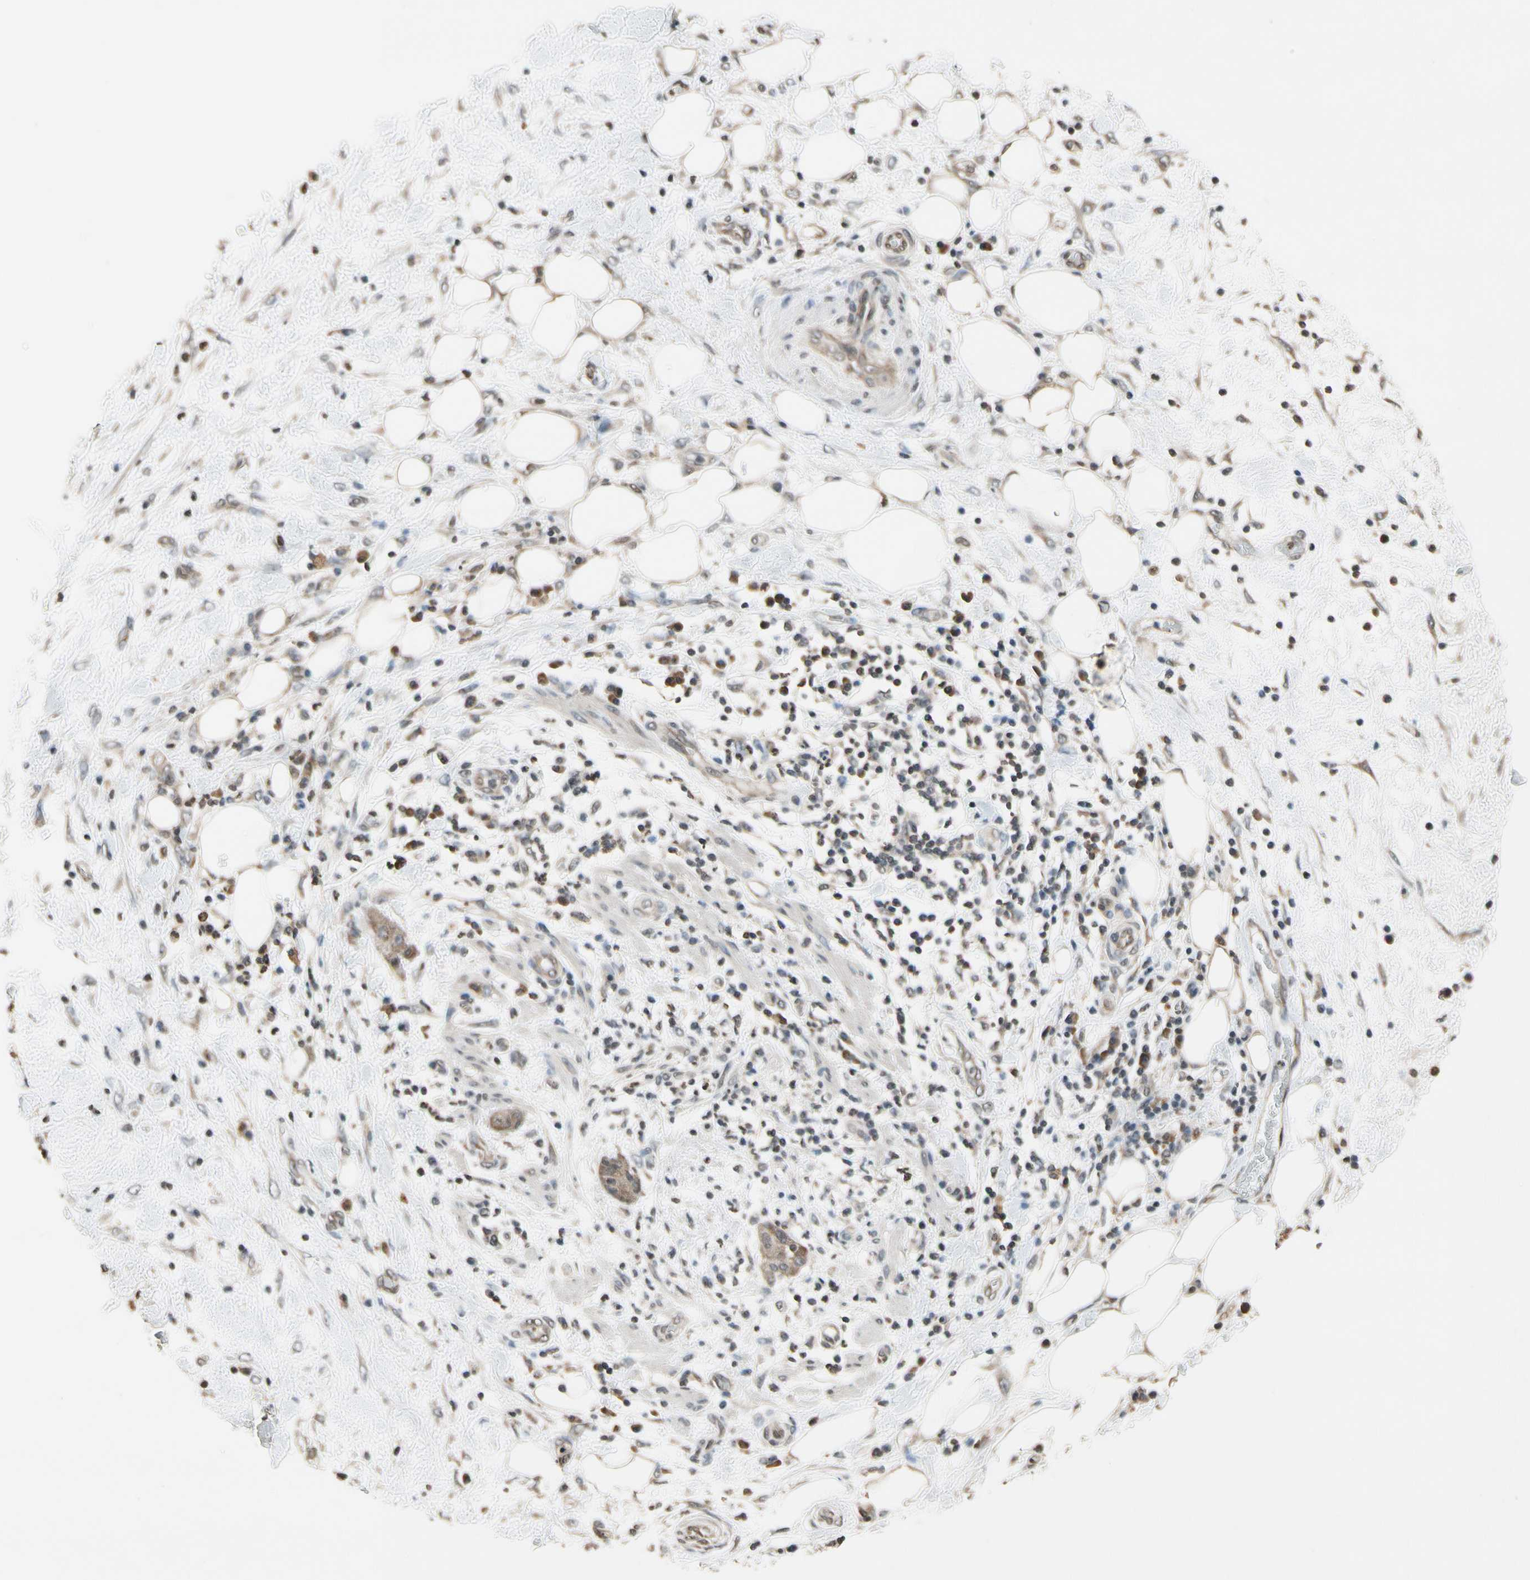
{"staining": {"intensity": "moderate", "quantity": ">75%", "location": "cytoplasmic/membranous"}, "tissue": "pancreatic cancer", "cell_type": "Tumor cells", "image_type": "cancer", "snomed": [{"axis": "morphology", "description": "Adenocarcinoma, NOS"}, {"axis": "topography", "description": "Pancreas"}], "caption": "A medium amount of moderate cytoplasmic/membranous staining is present in approximately >75% of tumor cells in pancreatic cancer (adenocarcinoma) tissue.", "gene": "GCLC", "patient": {"sex": "female", "age": 78}}